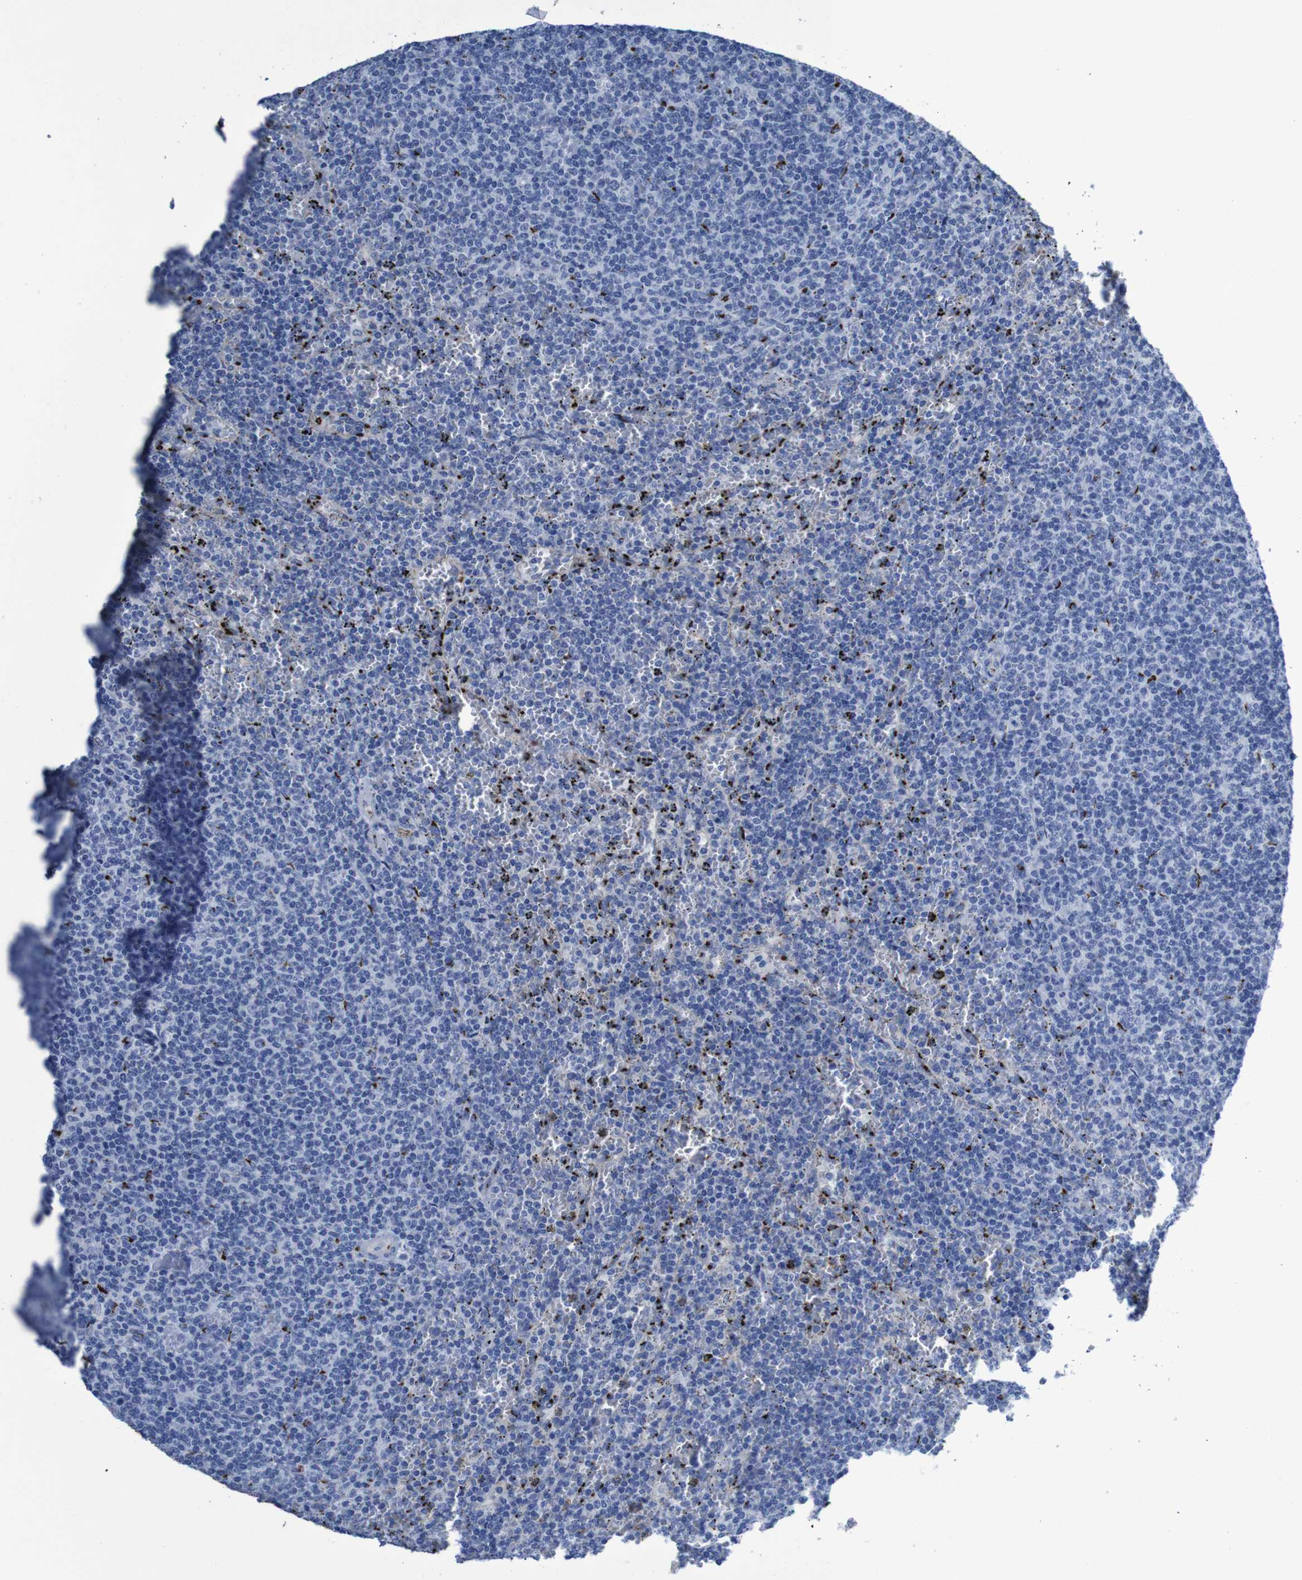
{"staining": {"intensity": "strong", "quantity": "<25%", "location": "cytoplasmic/membranous"}, "tissue": "lymphoma", "cell_type": "Tumor cells", "image_type": "cancer", "snomed": [{"axis": "morphology", "description": "Malignant lymphoma, non-Hodgkin's type, Low grade"}, {"axis": "topography", "description": "Spleen"}], "caption": "Lymphoma stained with a protein marker demonstrates strong staining in tumor cells.", "gene": "GOLM1", "patient": {"sex": "female", "age": 50}}